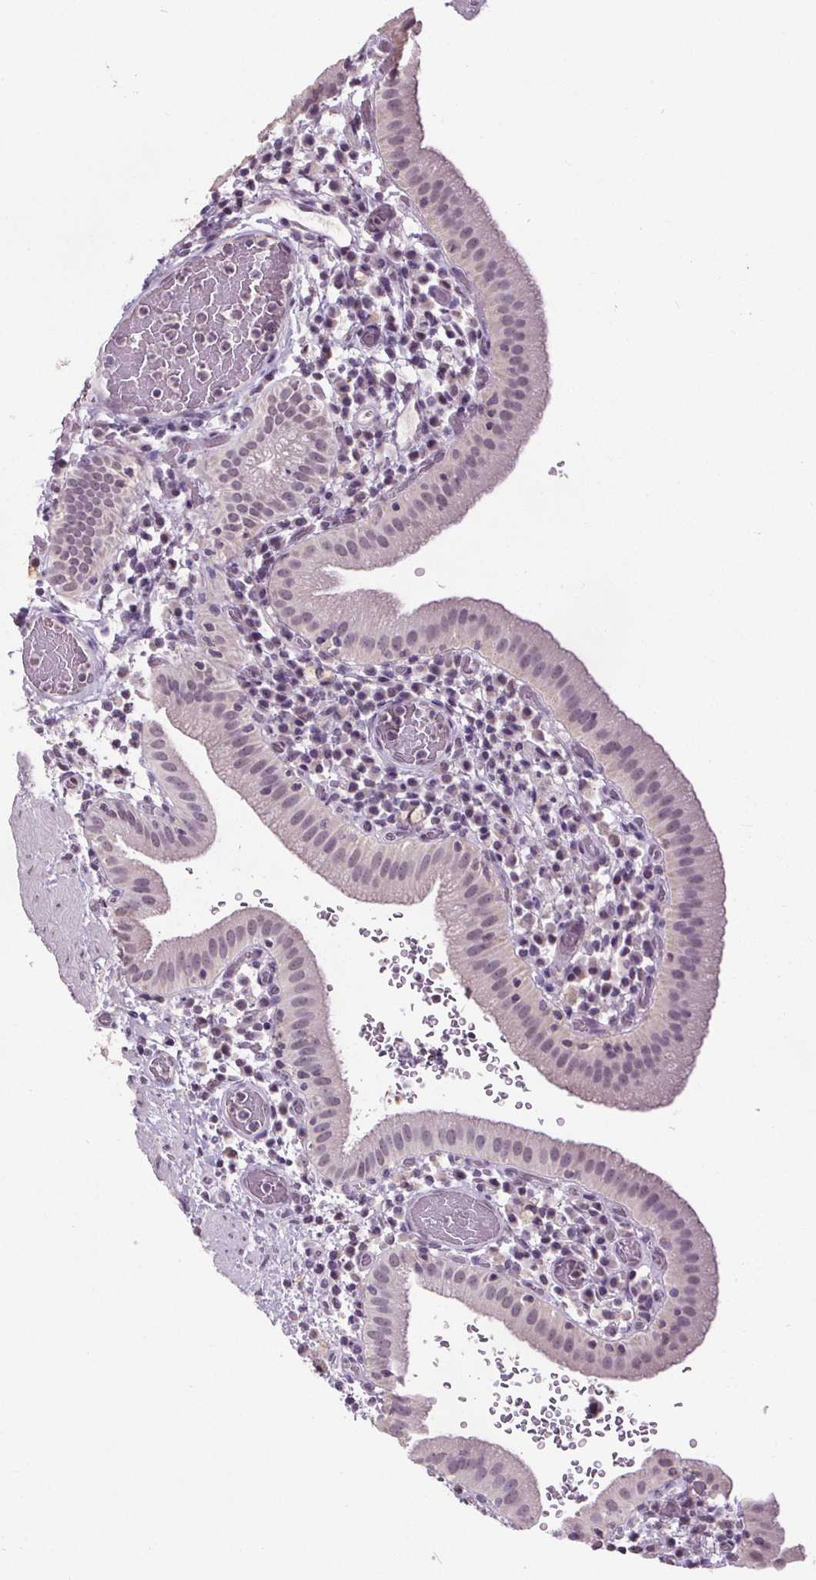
{"staining": {"intensity": "weak", "quantity": "<25%", "location": "cytoplasmic/membranous,nuclear"}, "tissue": "gallbladder", "cell_type": "Glandular cells", "image_type": "normal", "snomed": [{"axis": "morphology", "description": "Normal tissue, NOS"}, {"axis": "topography", "description": "Gallbladder"}], "caption": "The photomicrograph exhibits no staining of glandular cells in normal gallbladder.", "gene": "SLC2A9", "patient": {"sex": "male", "age": 26}}